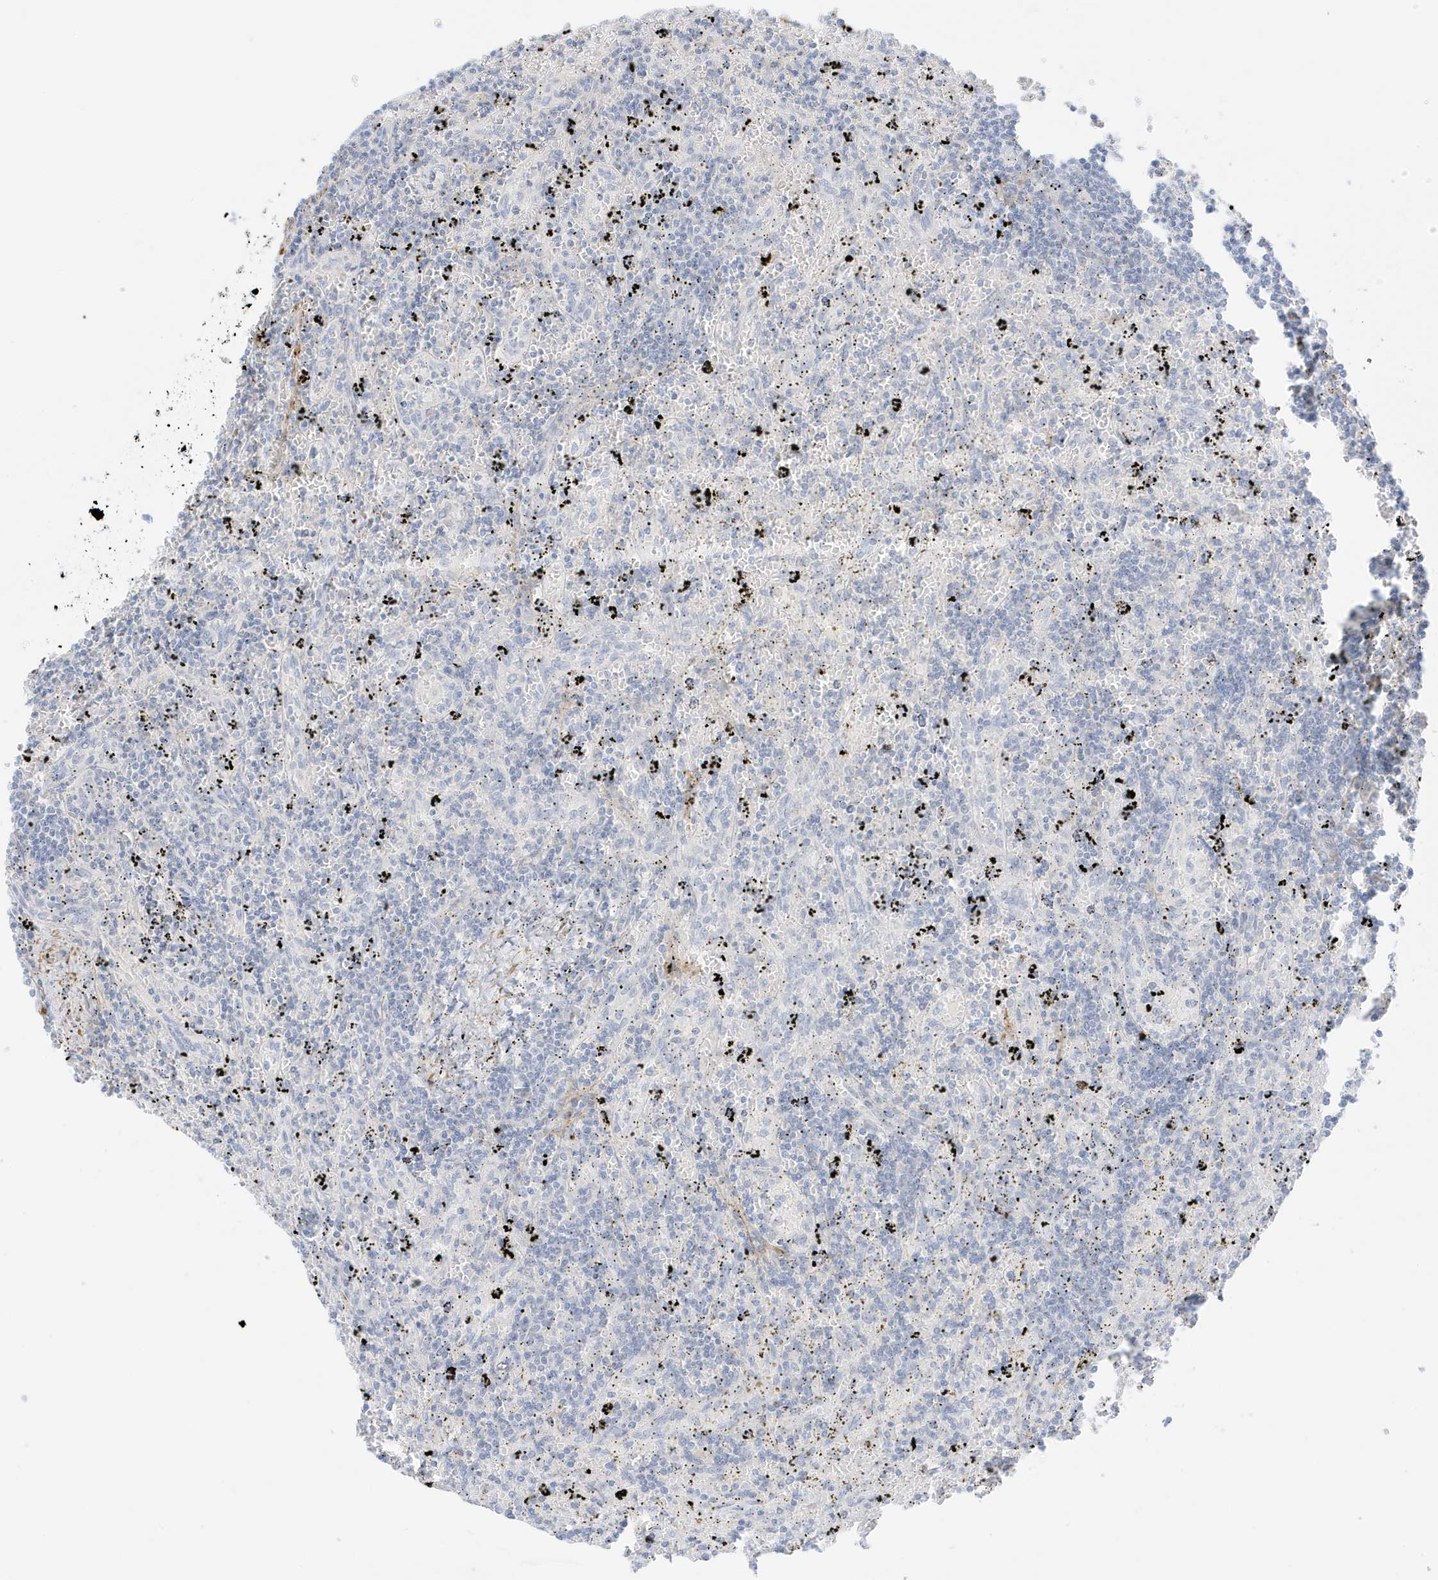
{"staining": {"intensity": "negative", "quantity": "none", "location": "none"}, "tissue": "lymphoma", "cell_type": "Tumor cells", "image_type": "cancer", "snomed": [{"axis": "morphology", "description": "Malignant lymphoma, non-Hodgkin's type, Low grade"}, {"axis": "topography", "description": "Spleen"}], "caption": "Immunohistochemistry (IHC) histopathology image of human low-grade malignant lymphoma, non-Hodgkin's type stained for a protein (brown), which reveals no positivity in tumor cells. (Brightfield microscopy of DAB (3,3'-diaminobenzidine) IHC at high magnification).", "gene": "SLC22A13", "patient": {"sex": "male", "age": 76}}